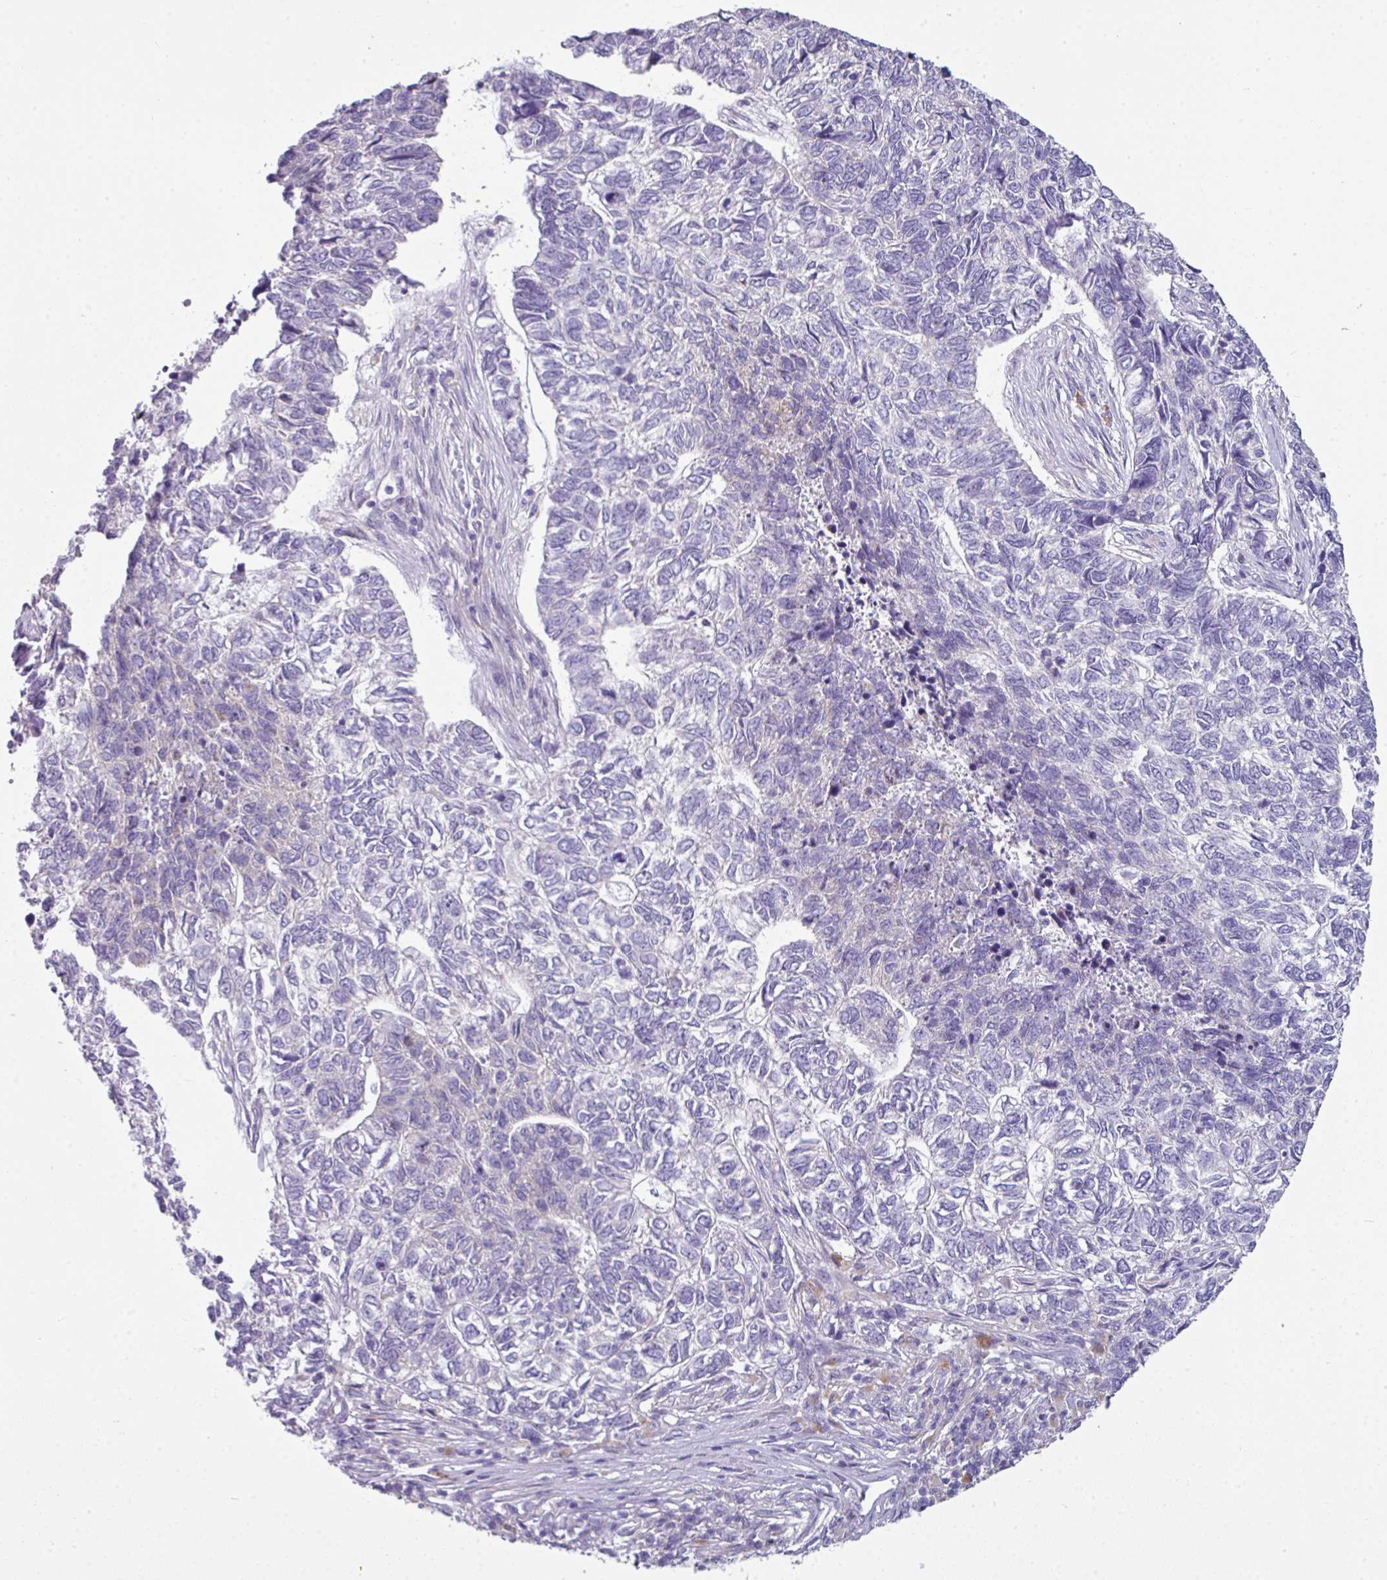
{"staining": {"intensity": "negative", "quantity": "none", "location": "none"}, "tissue": "skin cancer", "cell_type": "Tumor cells", "image_type": "cancer", "snomed": [{"axis": "morphology", "description": "Basal cell carcinoma"}, {"axis": "topography", "description": "Skin"}], "caption": "The micrograph reveals no significant positivity in tumor cells of skin cancer (basal cell carcinoma).", "gene": "ABCC5", "patient": {"sex": "female", "age": 65}}